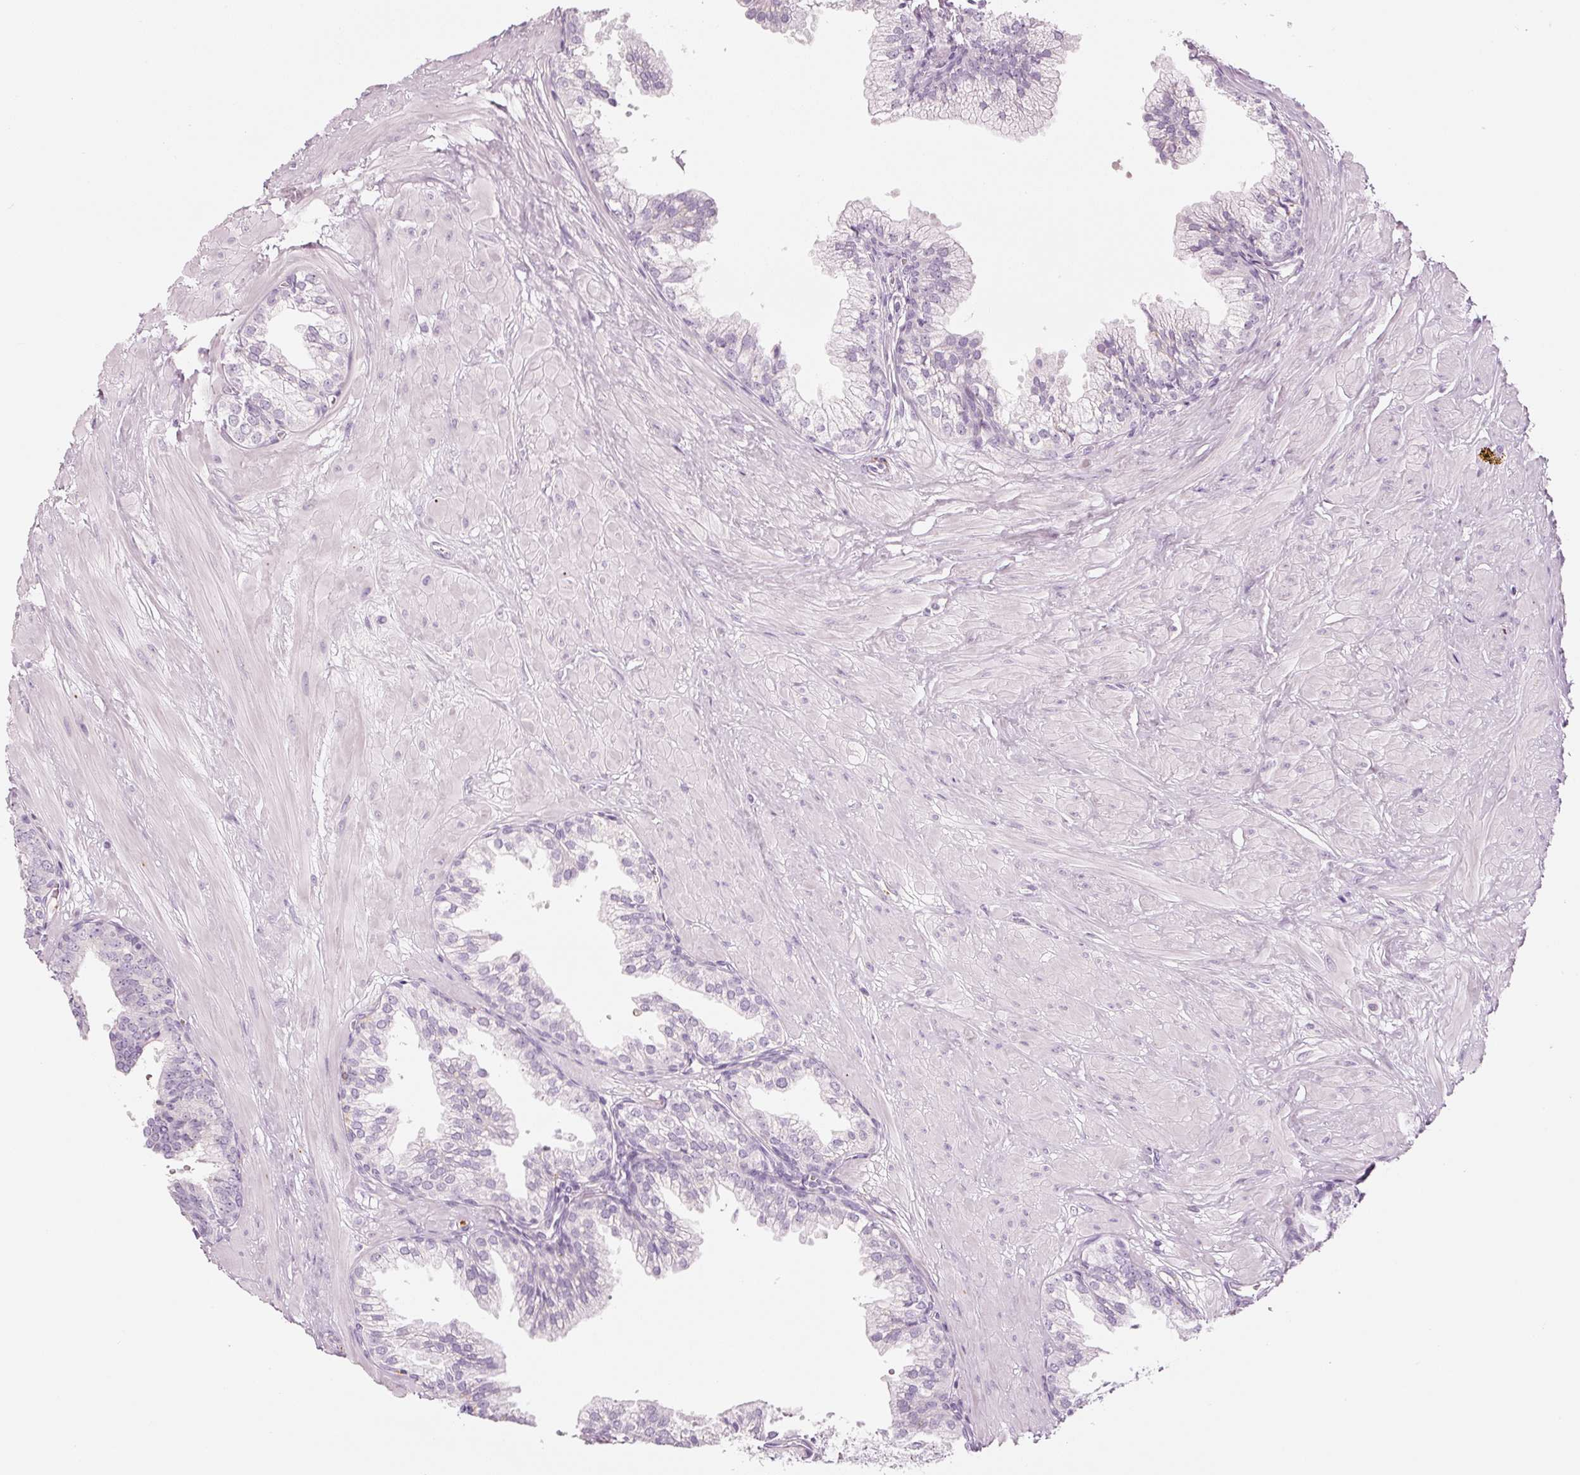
{"staining": {"intensity": "negative", "quantity": "none", "location": "none"}, "tissue": "prostate", "cell_type": "Glandular cells", "image_type": "normal", "snomed": [{"axis": "morphology", "description": "Normal tissue, NOS"}, {"axis": "topography", "description": "Prostate"}, {"axis": "topography", "description": "Peripheral nerve tissue"}], "caption": "This micrograph is of normal prostate stained with immunohistochemistry to label a protein in brown with the nuclei are counter-stained blue. There is no positivity in glandular cells.", "gene": "LECT2", "patient": {"sex": "male", "age": 55}}